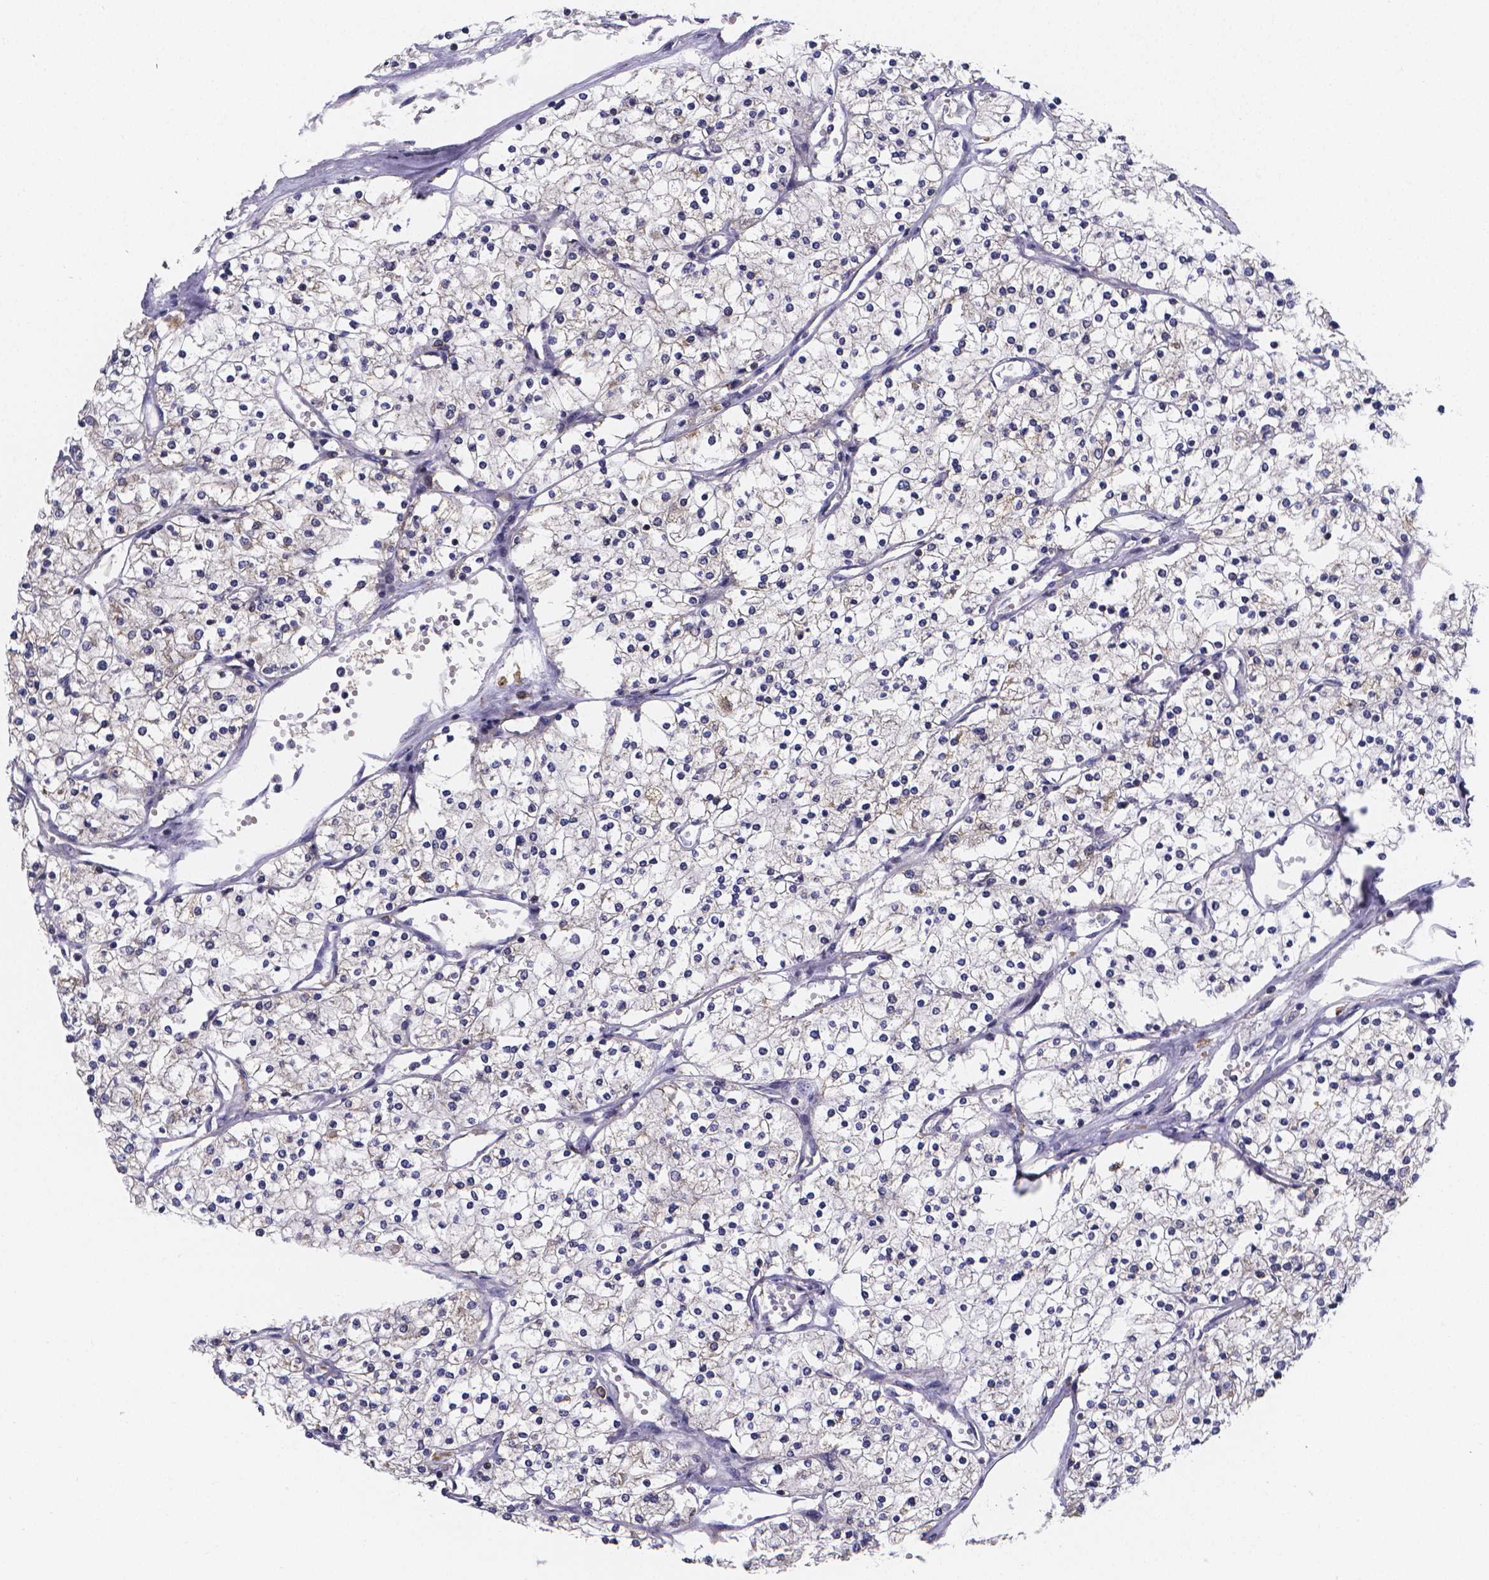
{"staining": {"intensity": "negative", "quantity": "none", "location": "none"}, "tissue": "renal cancer", "cell_type": "Tumor cells", "image_type": "cancer", "snomed": [{"axis": "morphology", "description": "Adenocarcinoma, NOS"}, {"axis": "topography", "description": "Kidney"}], "caption": "The immunohistochemistry histopathology image has no significant staining in tumor cells of adenocarcinoma (renal) tissue.", "gene": "PAH", "patient": {"sex": "male", "age": 80}}